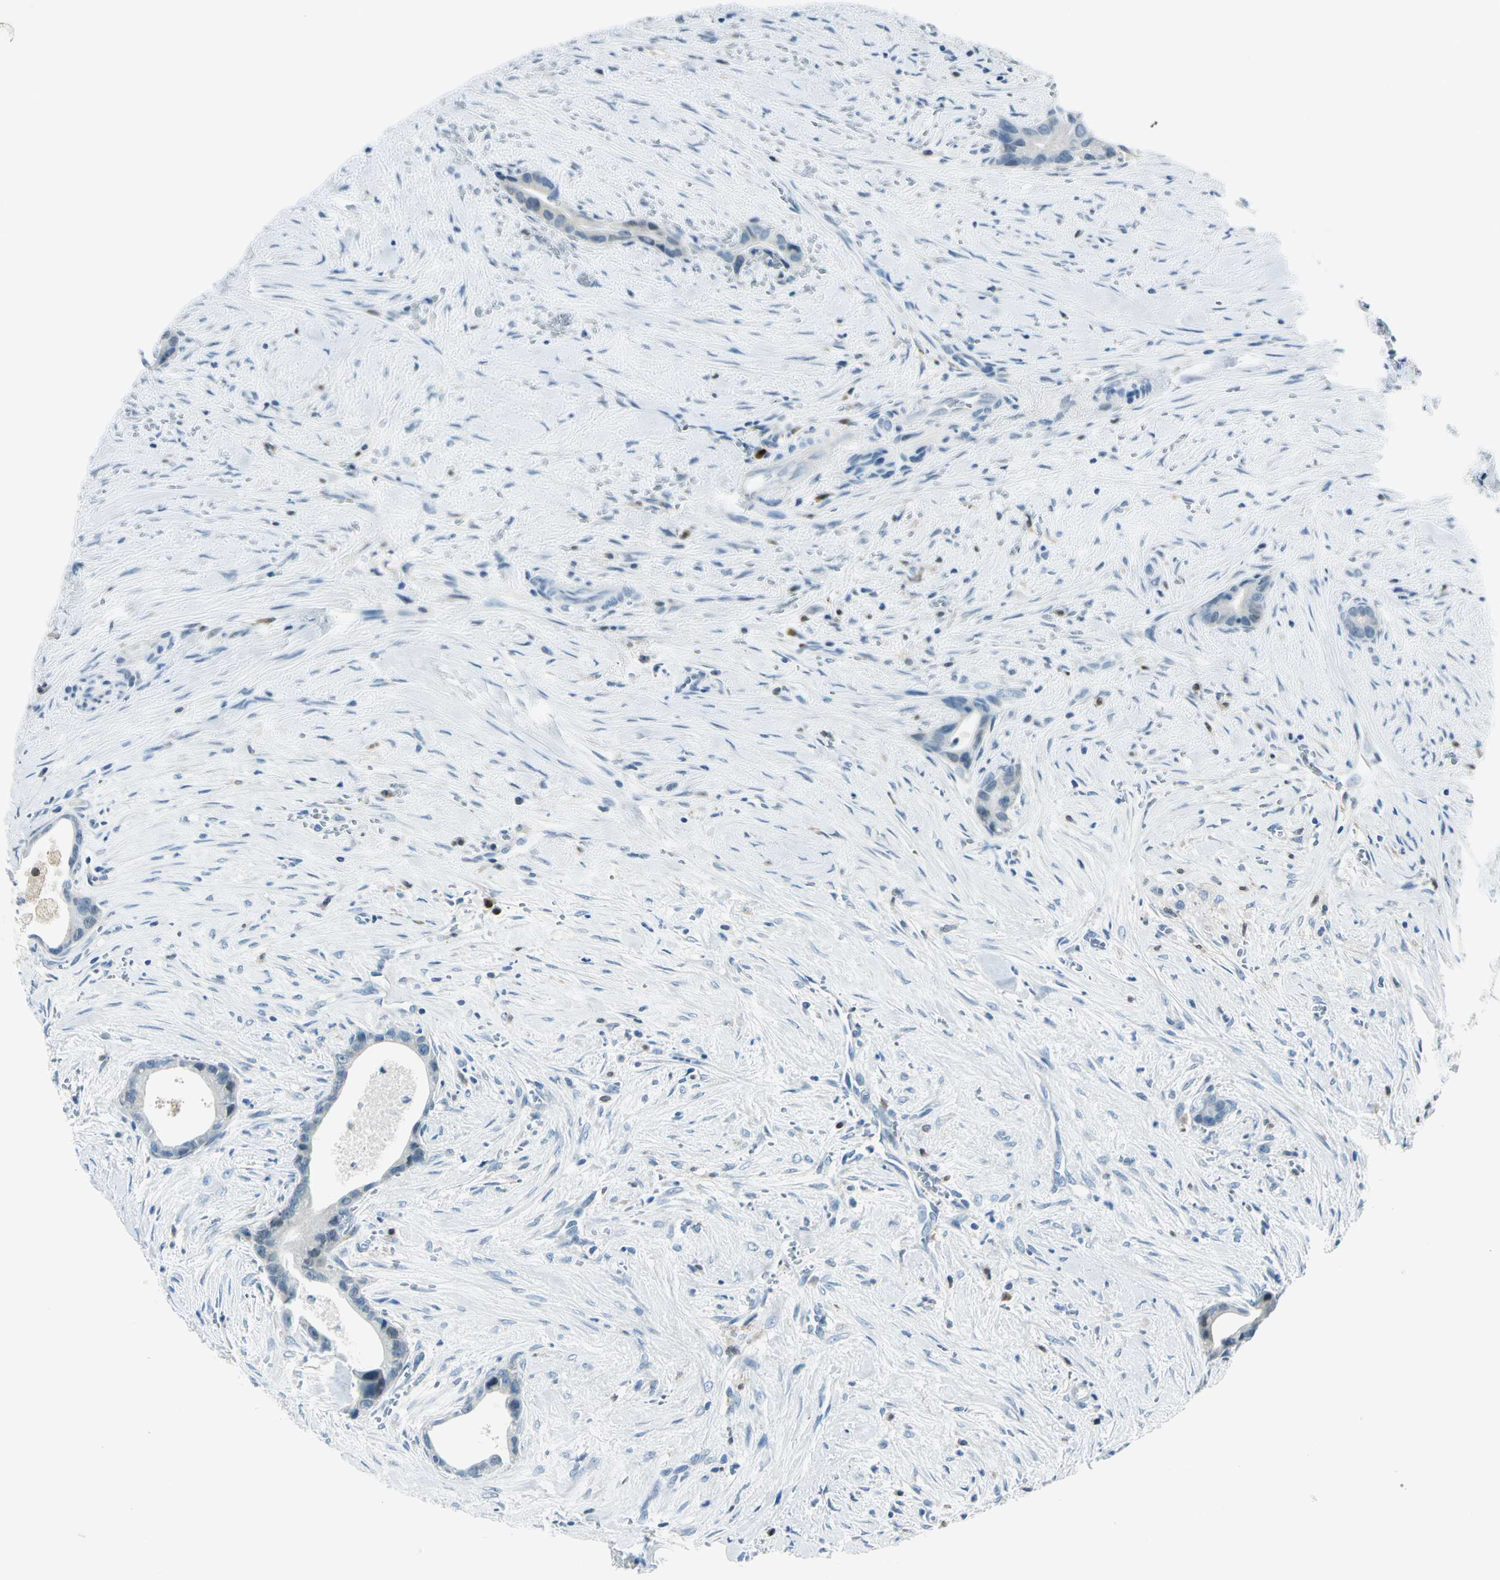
{"staining": {"intensity": "weak", "quantity": "25%-75%", "location": "cytoplasmic/membranous,nuclear"}, "tissue": "liver cancer", "cell_type": "Tumor cells", "image_type": "cancer", "snomed": [{"axis": "morphology", "description": "Cholangiocarcinoma"}, {"axis": "topography", "description": "Liver"}], "caption": "A high-resolution image shows IHC staining of liver cancer, which exhibits weak cytoplasmic/membranous and nuclear staining in about 25%-75% of tumor cells.", "gene": "AKR1A1", "patient": {"sex": "female", "age": 55}}